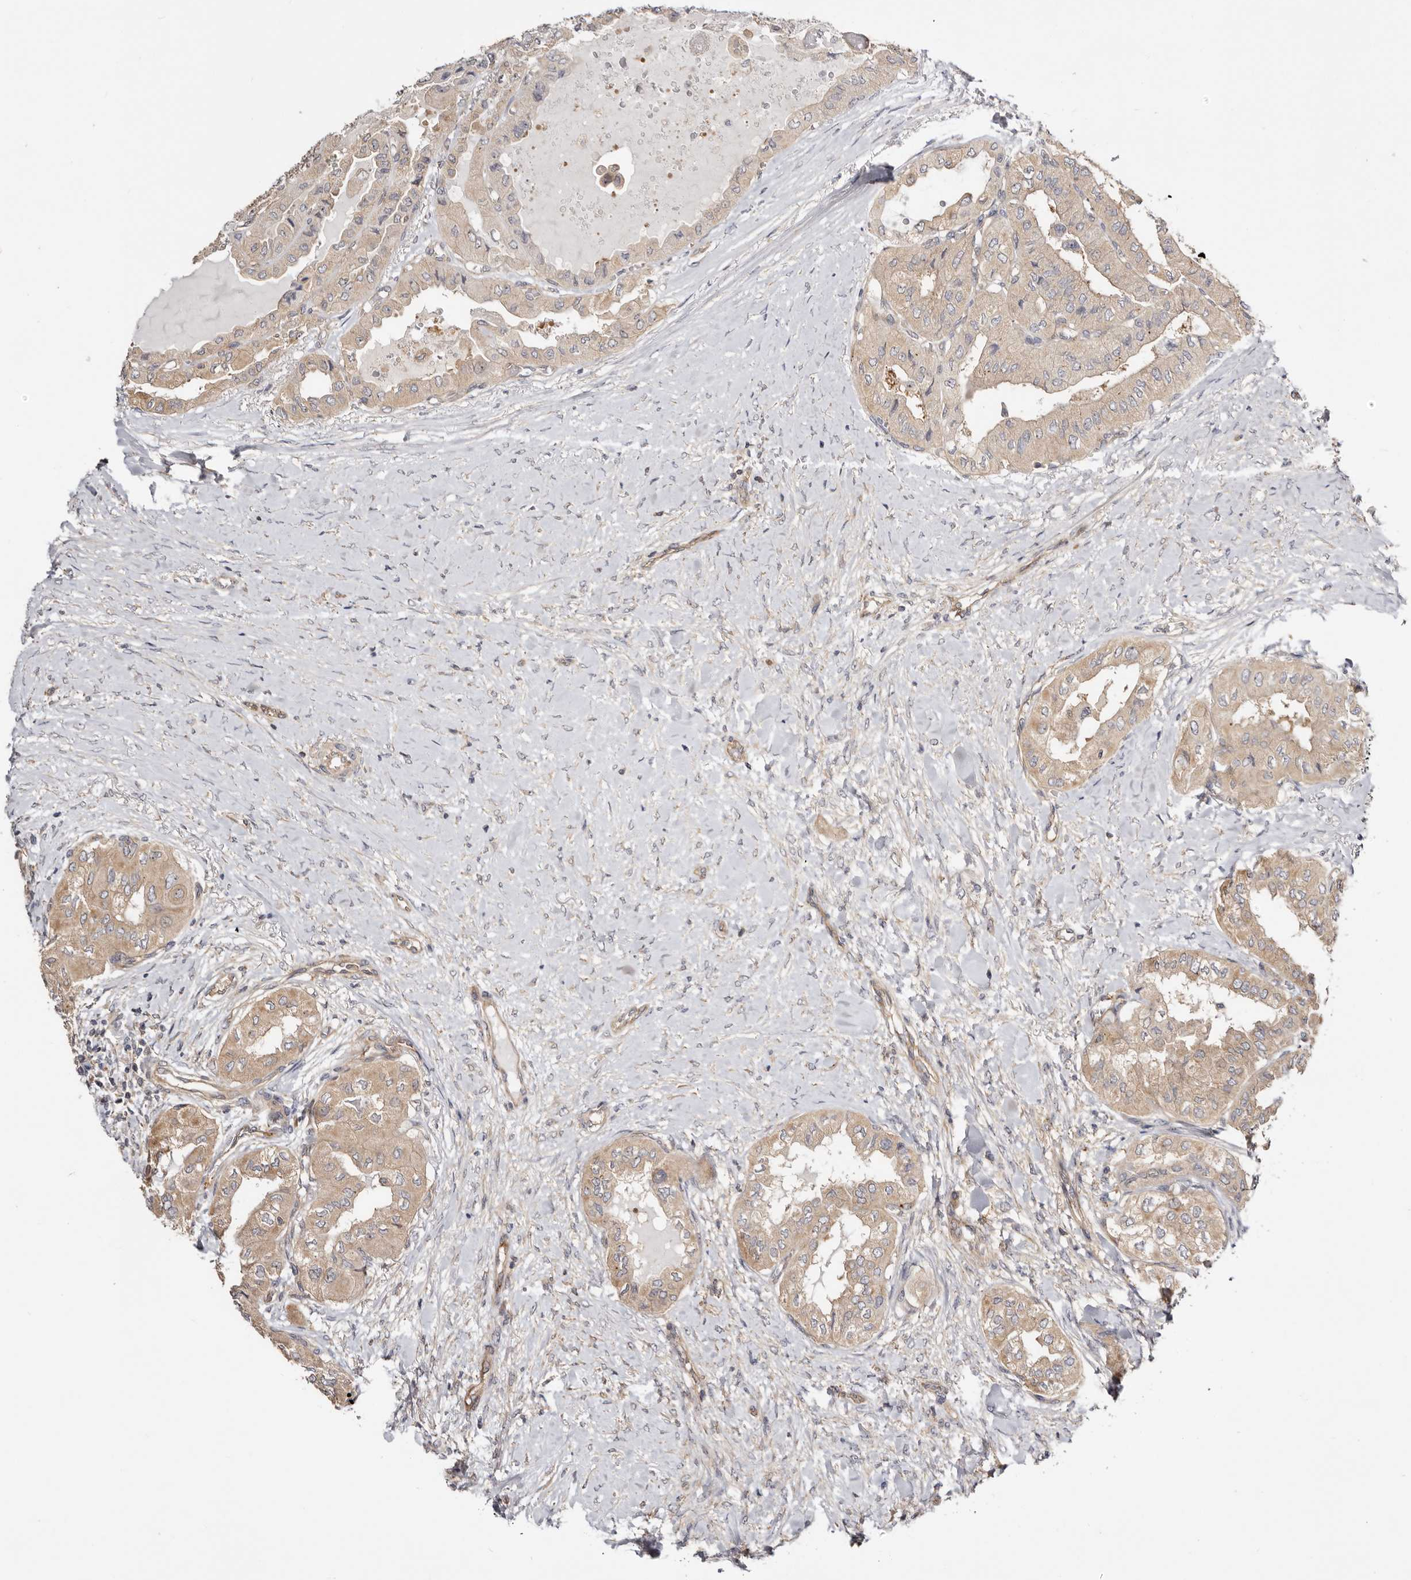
{"staining": {"intensity": "weak", "quantity": ">75%", "location": "cytoplasmic/membranous"}, "tissue": "thyroid cancer", "cell_type": "Tumor cells", "image_type": "cancer", "snomed": [{"axis": "morphology", "description": "Papillary adenocarcinoma, NOS"}, {"axis": "topography", "description": "Thyroid gland"}], "caption": "Approximately >75% of tumor cells in thyroid papillary adenocarcinoma display weak cytoplasmic/membranous protein expression as visualized by brown immunohistochemical staining.", "gene": "PANK4", "patient": {"sex": "female", "age": 59}}